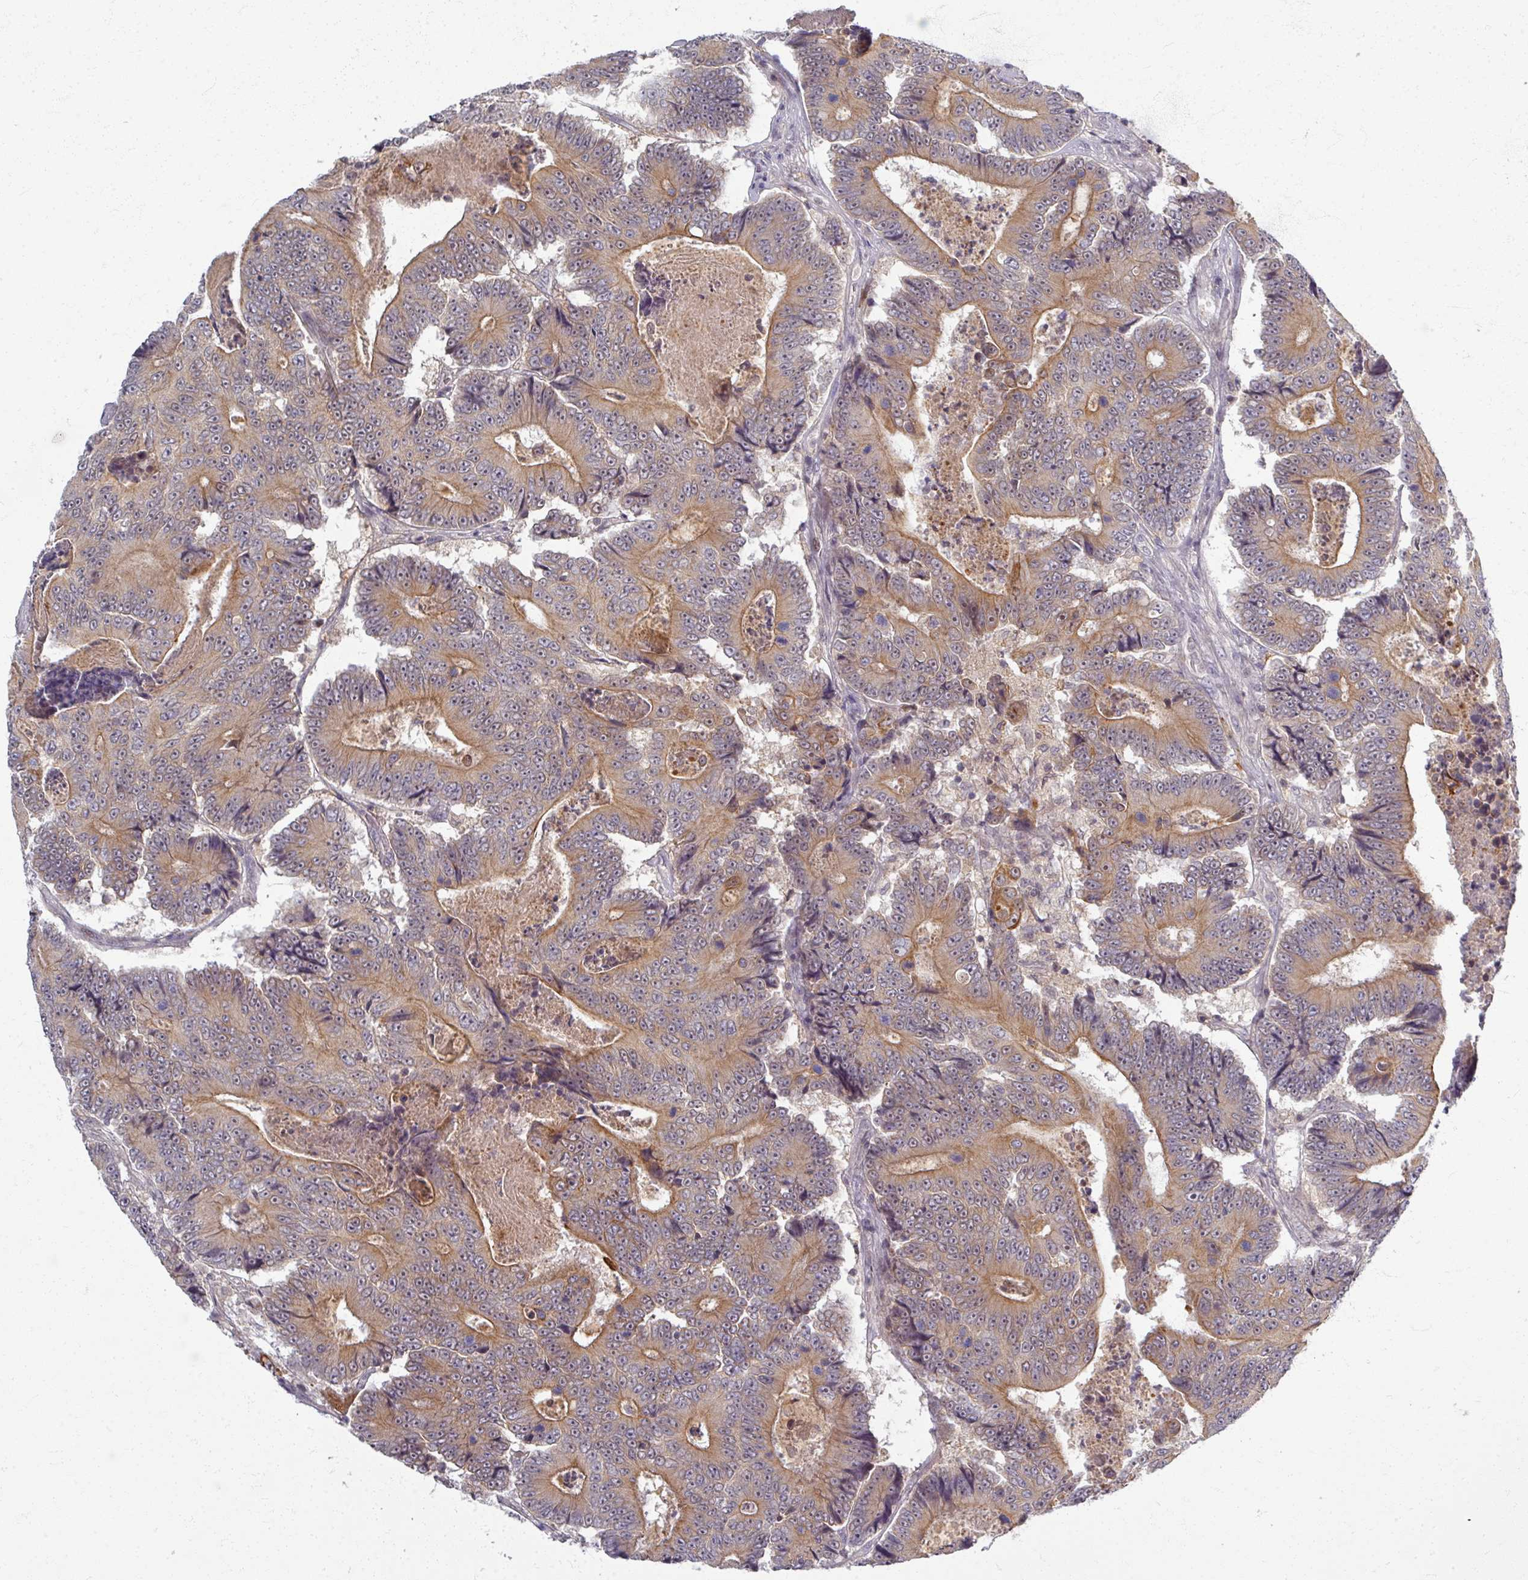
{"staining": {"intensity": "moderate", "quantity": "25%-75%", "location": "cytoplasmic/membranous"}, "tissue": "colorectal cancer", "cell_type": "Tumor cells", "image_type": "cancer", "snomed": [{"axis": "morphology", "description": "Adenocarcinoma, NOS"}, {"axis": "topography", "description": "Colon"}], "caption": "A brown stain shows moderate cytoplasmic/membranous positivity of a protein in human colorectal cancer tumor cells.", "gene": "TTLL7", "patient": {"sex": "male", "age": 83}}